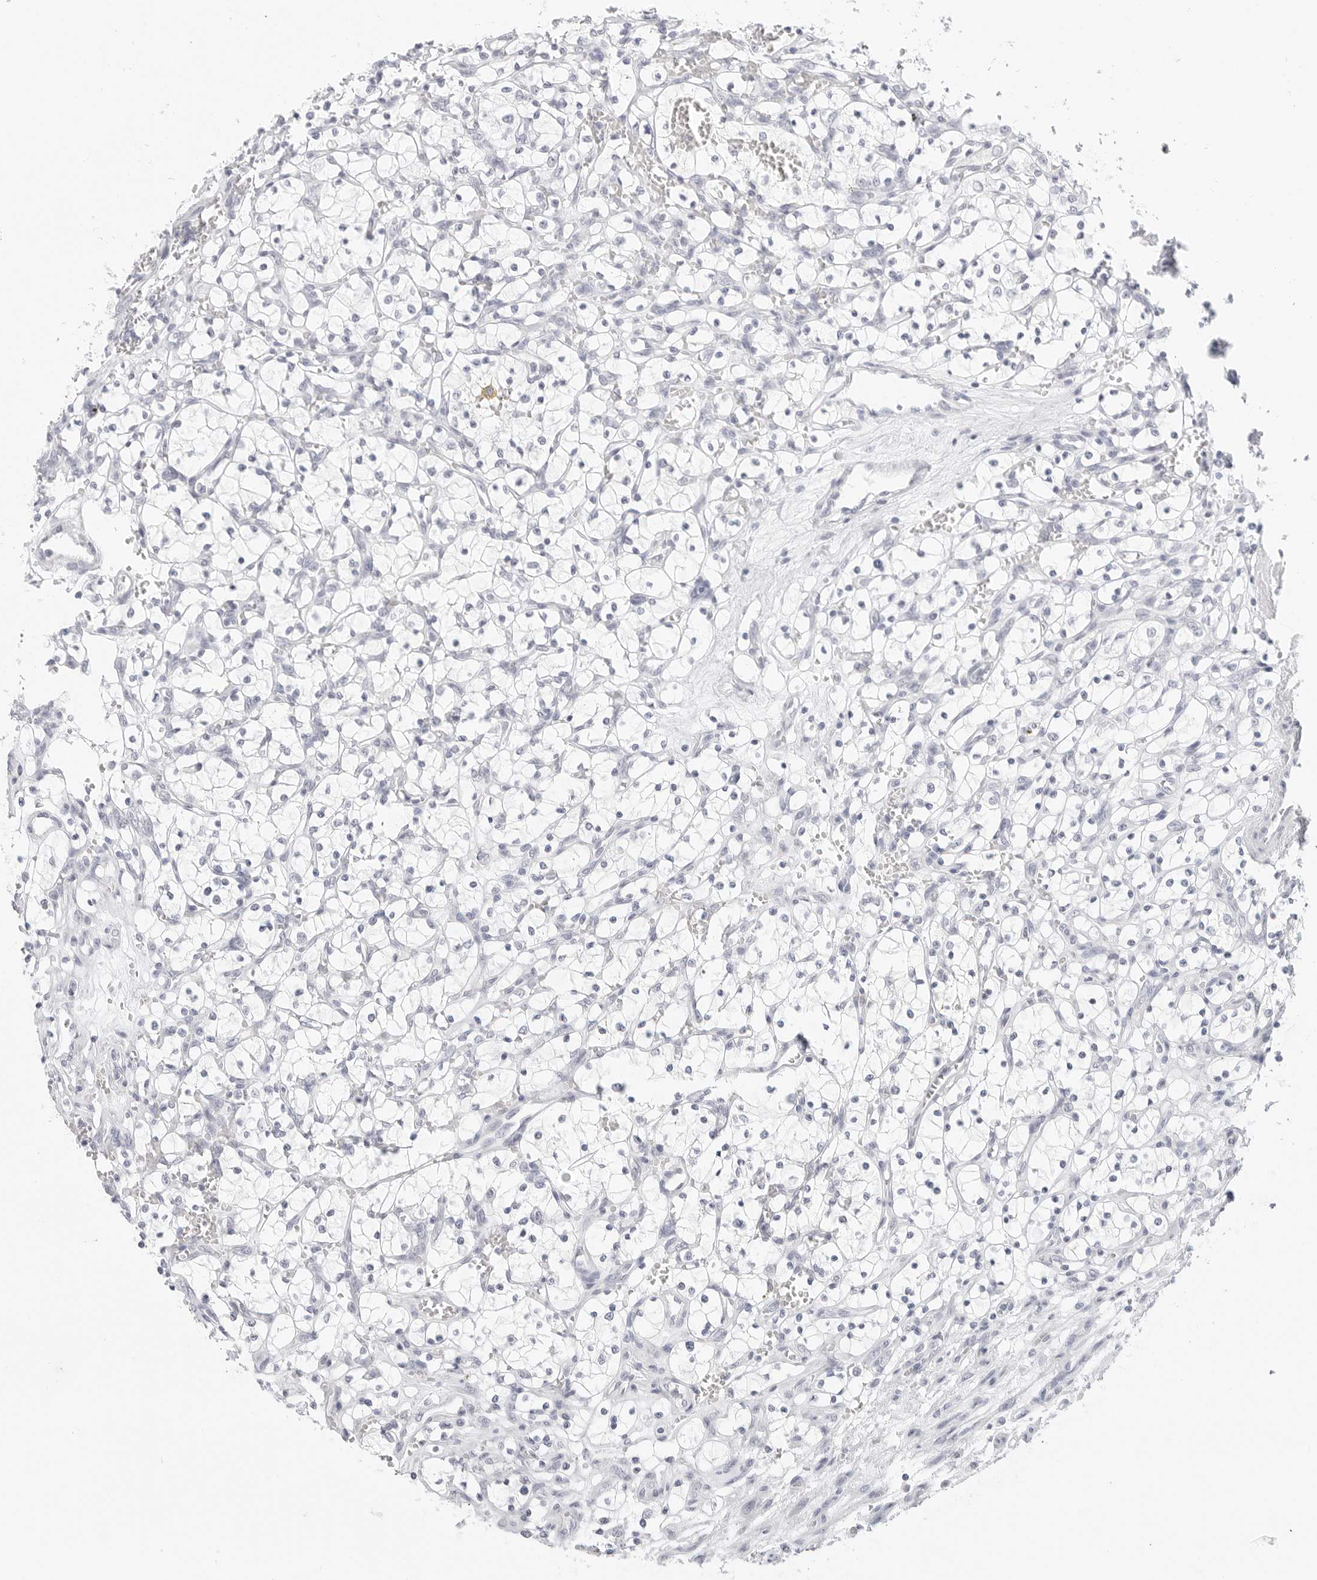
{"staining": {"intensity": "negative", "quantity": "none", "location": "none"}, "tissue": "renal cancer", "cell_type": "Tumor cells", "image_type": "cancer", "snomed": [{"axis": "morphology", "description": "Adenocarcinoma, NOS"}, {"axis": "topography", "description": "Kidney"}], "caption": "Immunohistochemistry (IHC) of human adenocarcinoma (renal) demonstrates no staining in tumor cells.", "gene": "HMGCS2", "patient": {"sex": "female", "age": 69}}